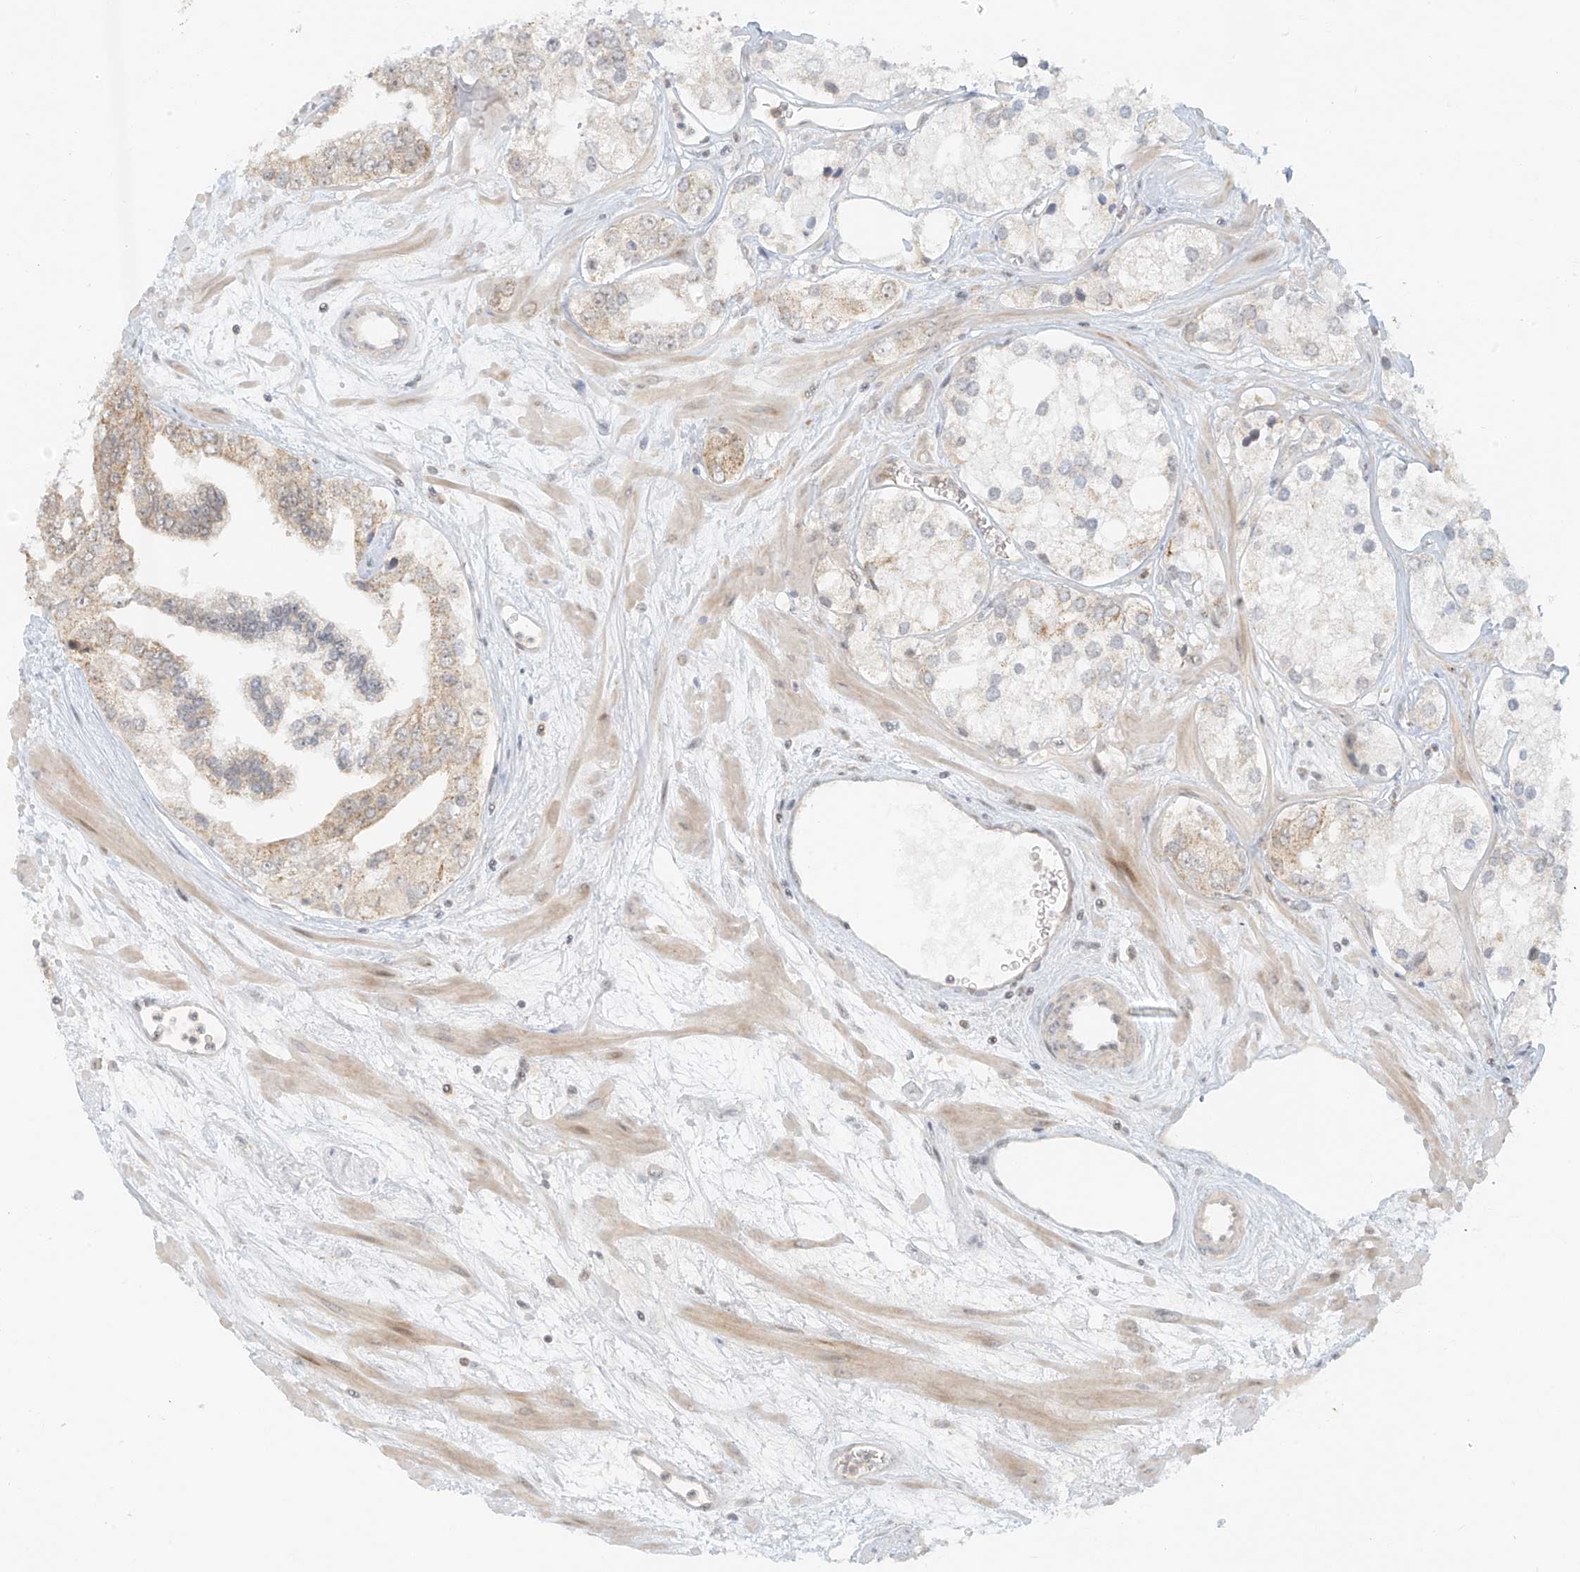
{"staining": {"intensity": "weak", "quantity": "<25%", "location": "cytoplasmic/membranous"}, "tissue": "prostate cancer", "cell_type": "Tumor cells", "image_type": "cancer", "snomed": [{"axis": "morphology", "description": "Adenocarcinoma, High grade"}, {"axis": "topography", "description": "Prostate"}], "caption": "This photomicrograph is of high-grade adenocarcinoma (prostate) stained with immunohistochemistry to label a protein in brown with the nuclei are counter-stained blue. There is no expression in tumor cells.", "gene": "MIPEP", "patient": {"sex": "male", "age": 66}}